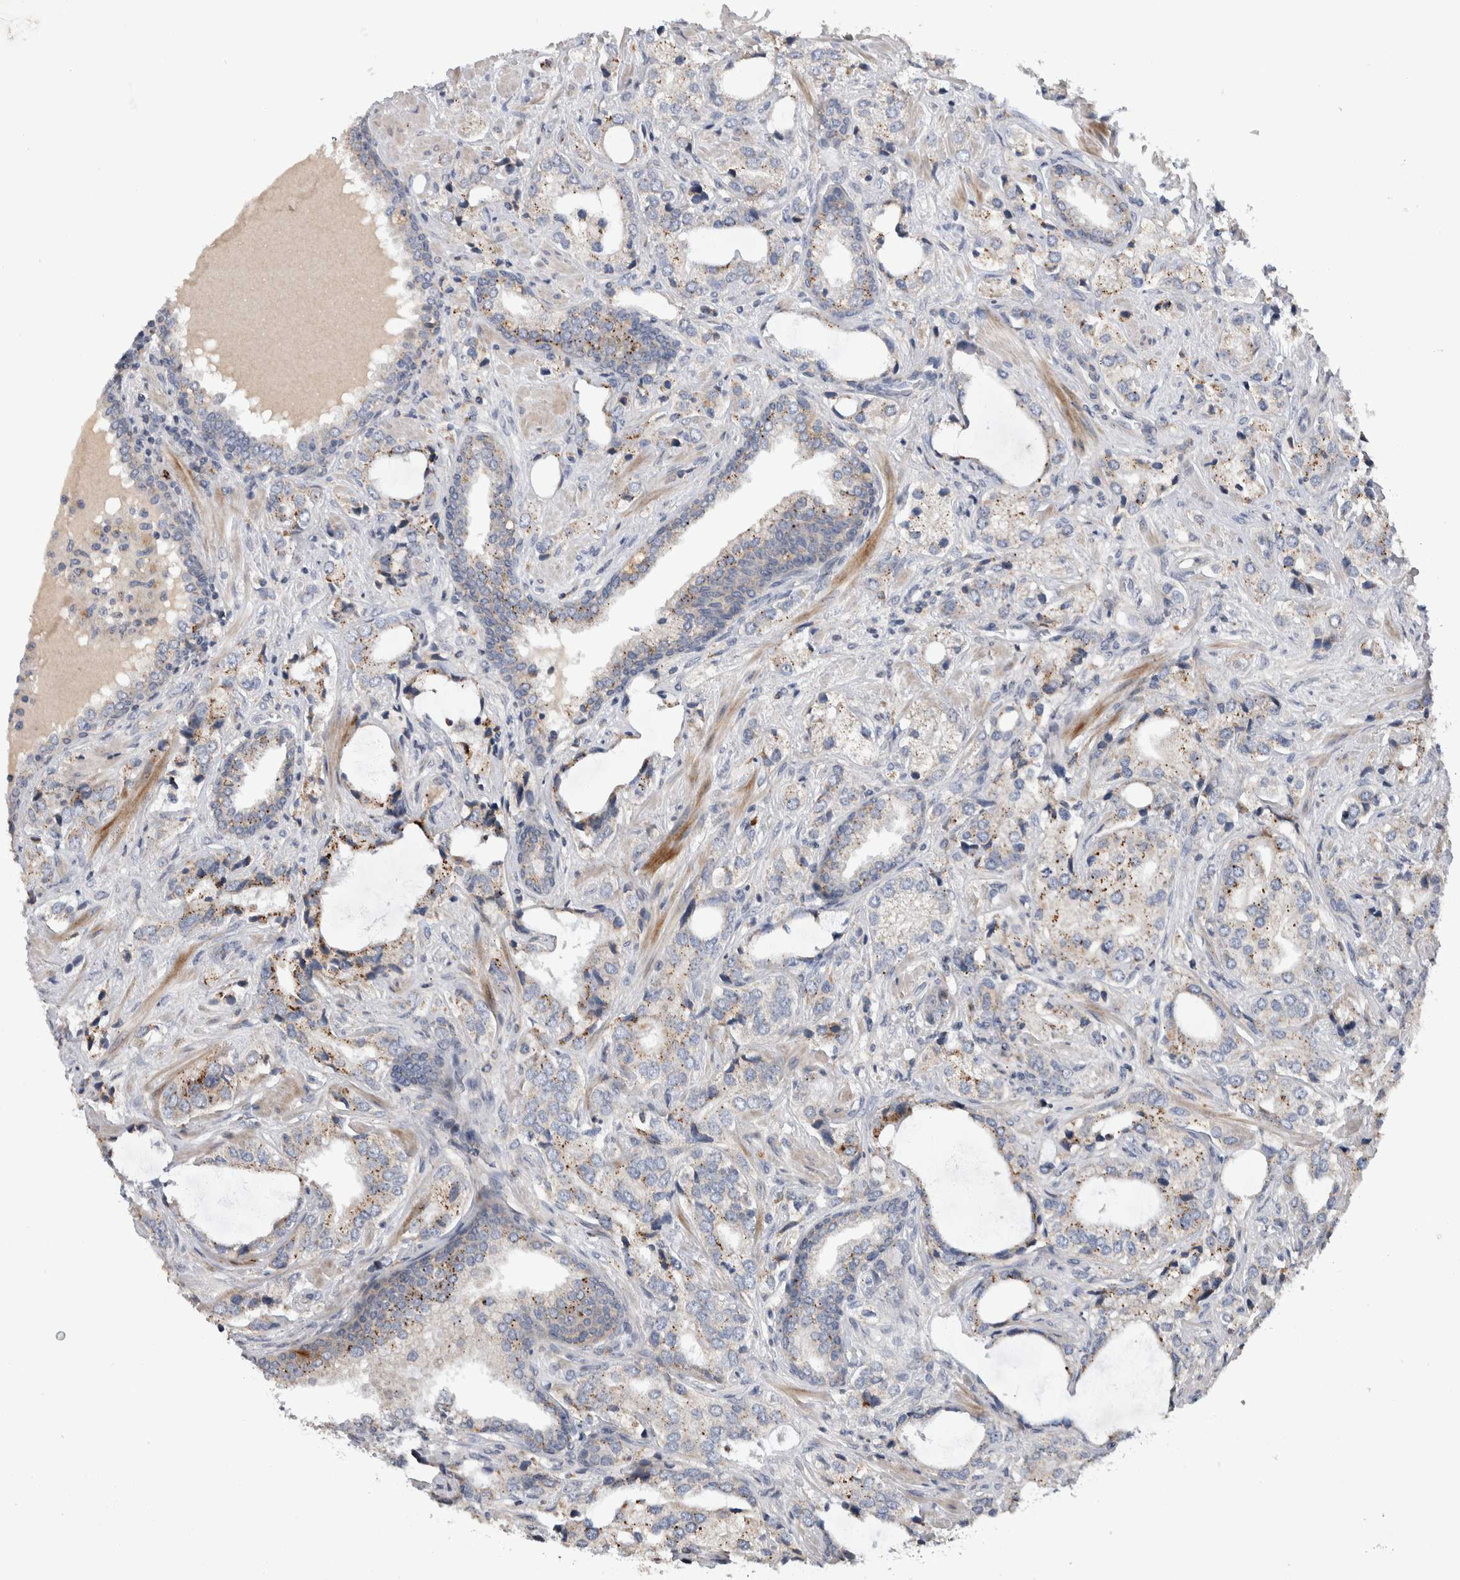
{"staining": {"intensity": "weak", "quantity": ">75%", "location": "cytoplasmic/membranous"}, "tissue": "prostate cancer", "cell_type": "Tumor cells", "image_type": "cancer", "snomed": [{"axis": "morphology", "description": "Adenocarcinoma, High grade"}, {"axis": "topography", "description": "Prostate"}], "caption": "A brown stain shows weak cytoplasmic/membranous positivity of a protein in prostate cancer tumor cells.", "gene": "FAM83G", "patient": {"sex": "male", "age": 66}}